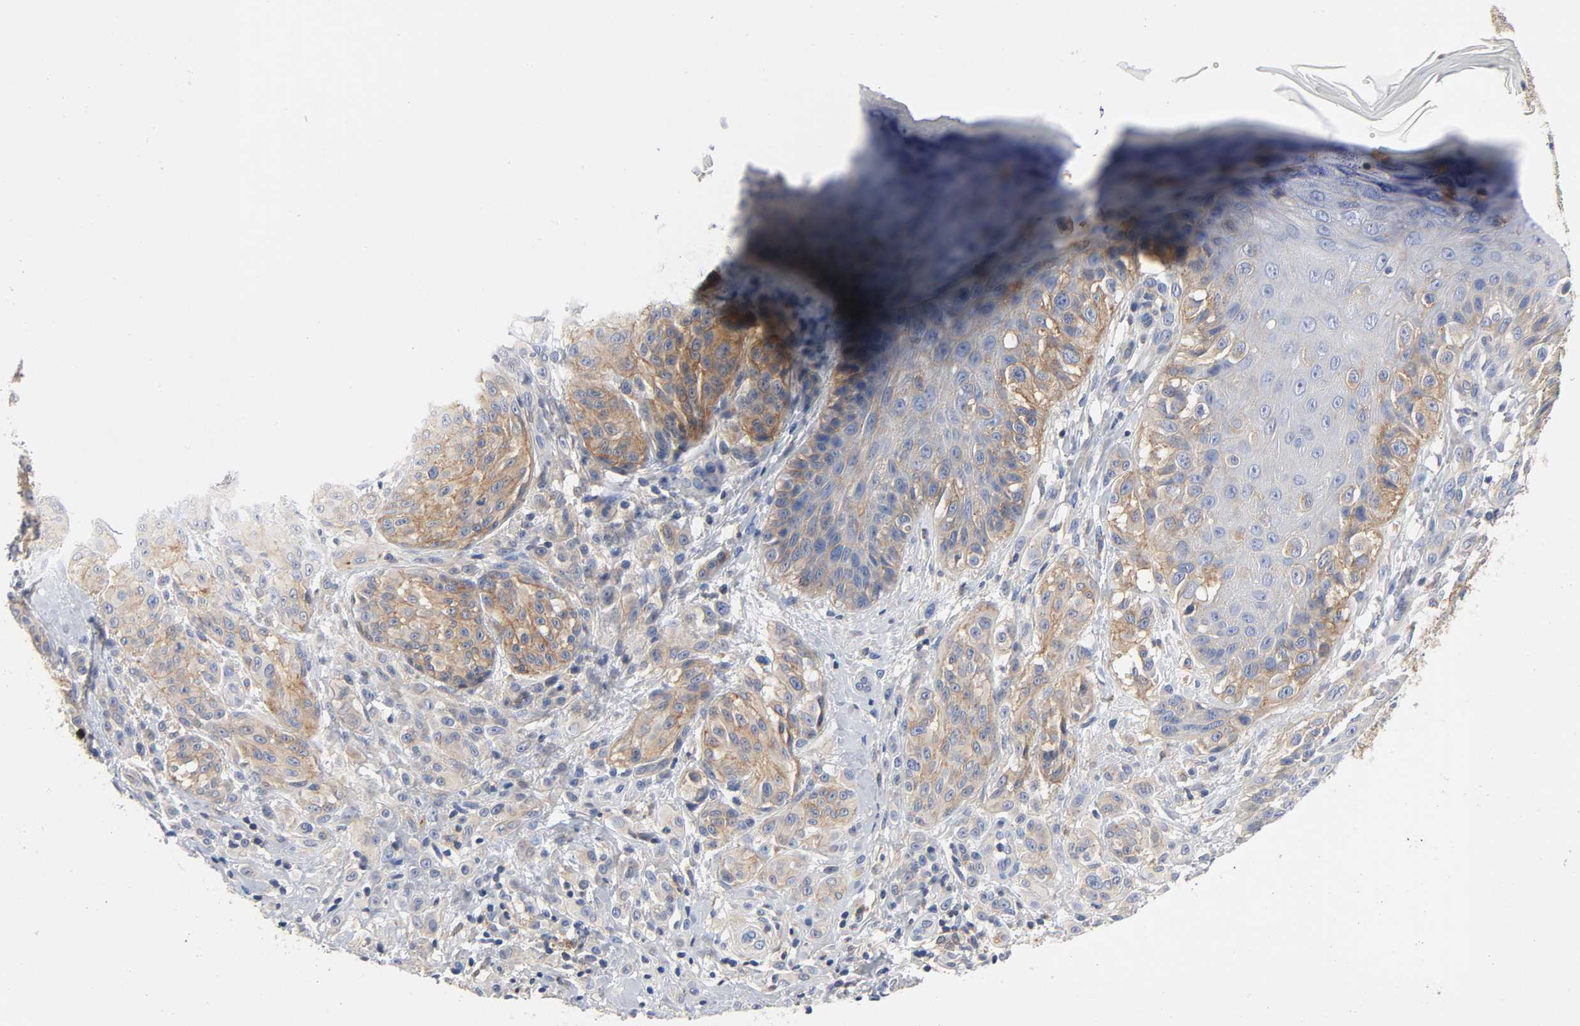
{"staining": {"intensity": "weak", "quantity": ">75%", "location": "cytoplasmic/membranous"}, "tissue": "melanoma", "cell_type": "Tumor cells", "image_type": "cancer", "snomed": [{"axis": "morphology", "description": "Malignant melanoma, NOS"}, {"axis": "topography", "description": "Skin"}], "caption": "Immunohistochemistry (IHC) micrograph of malignant melanoma stained for a protein (brown), which displays low levels of weak cytoplasmic/membranous expression in approximately >75% of tumor cells.", "gene": "SRC", "patient": {"sex": "male", "age": 57}}